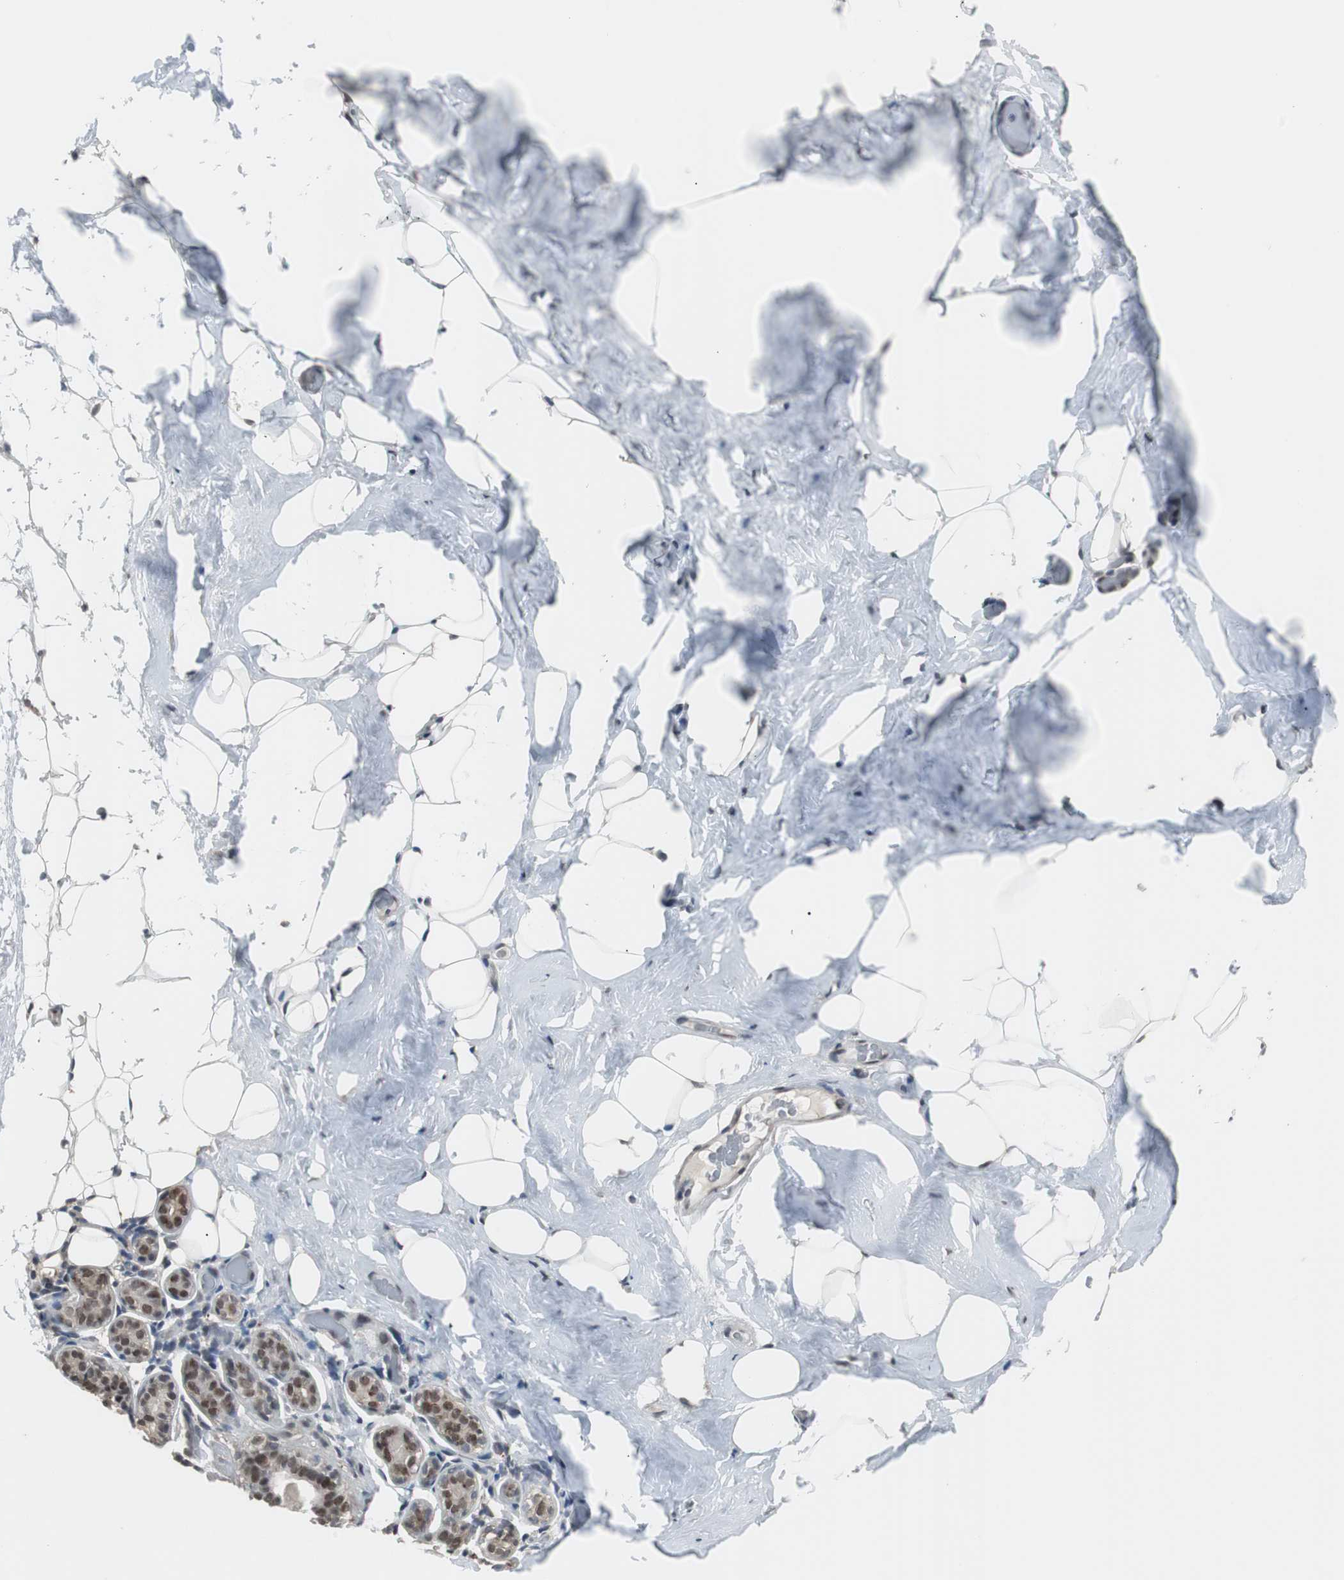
{"staining": {"intensity": "moderate", "quantity": ">75%", "location": "nuclear"}, "tissue": "breast", "cell_type": "Adipocytes", "image_type": "normal", "snomed": [{"axis": "morphology", "description": "Normal tissue, NOS"}, {"axis": "topography", "description": "Breast"}, {"axis": "topography", "description": "Soft tissue"}], "caption": "High-power microscopy captured an immunohistochemistry (IHC) micrograph of normal breast, revealing moderate nuclear expression in about >75% of adipocytes. (DAB (3,3'-diaminobenzidine) = brown stain, brightfield microscopy at high magnification).", "gene": "TAF7", "patient": {"sex": "female", "age": 75}}